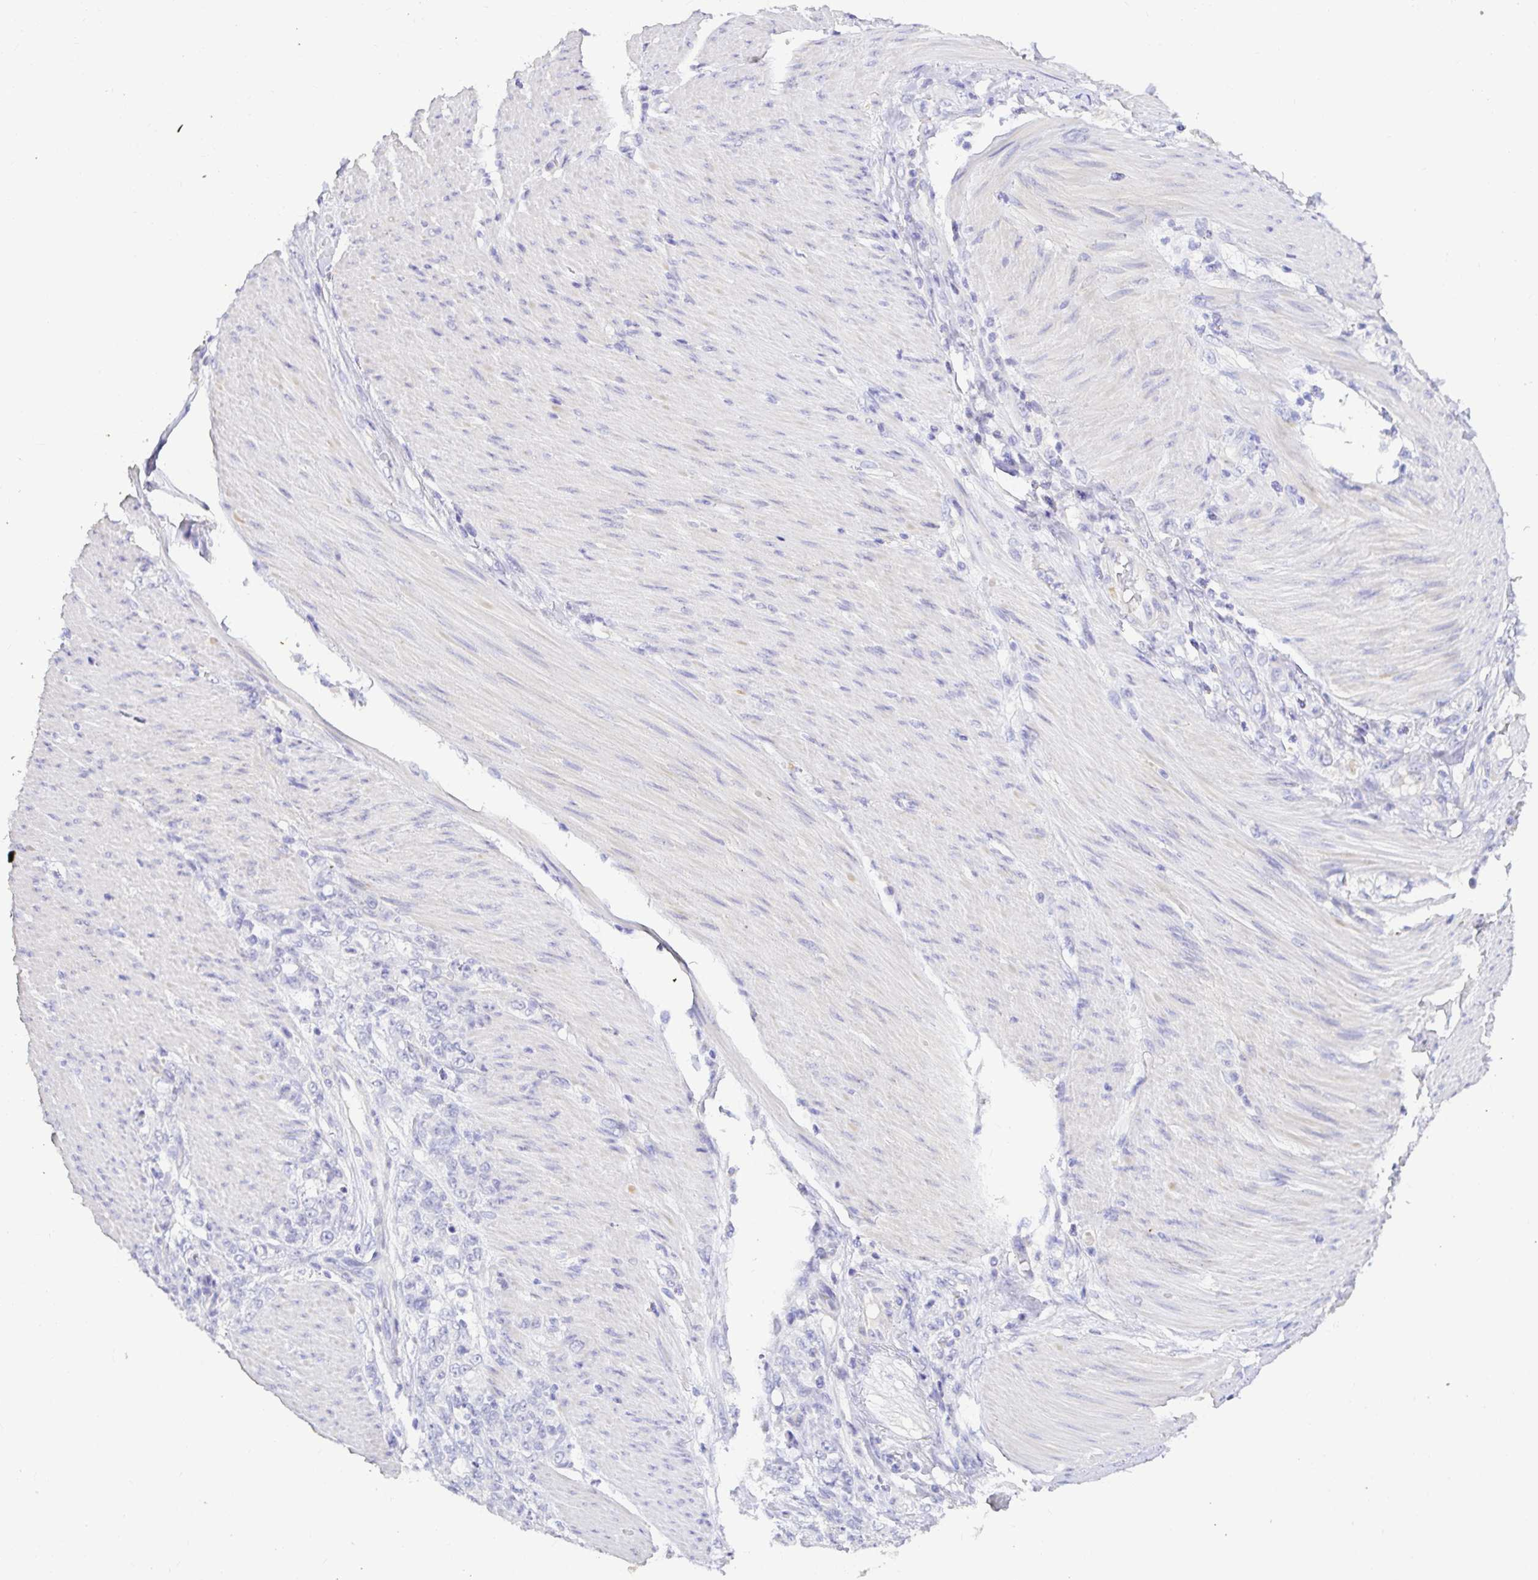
{"staining": {"intensity": "negative", "quantity": "none", "location": "none"}, "tissue": "stomach cancer", "cell_type": "Tumor cells", "image_type": "cancer", "snomed": [{"axis": "morphology", "description": "Adenocarcinoma, NOS"}, {"axis": "topography", "description": "Stomach"}], "caption": "There is no significant positivity in tumor cells of stomach cancer.", "gene": "CDO1", "patient": {"sex": "female", "age": 79}}